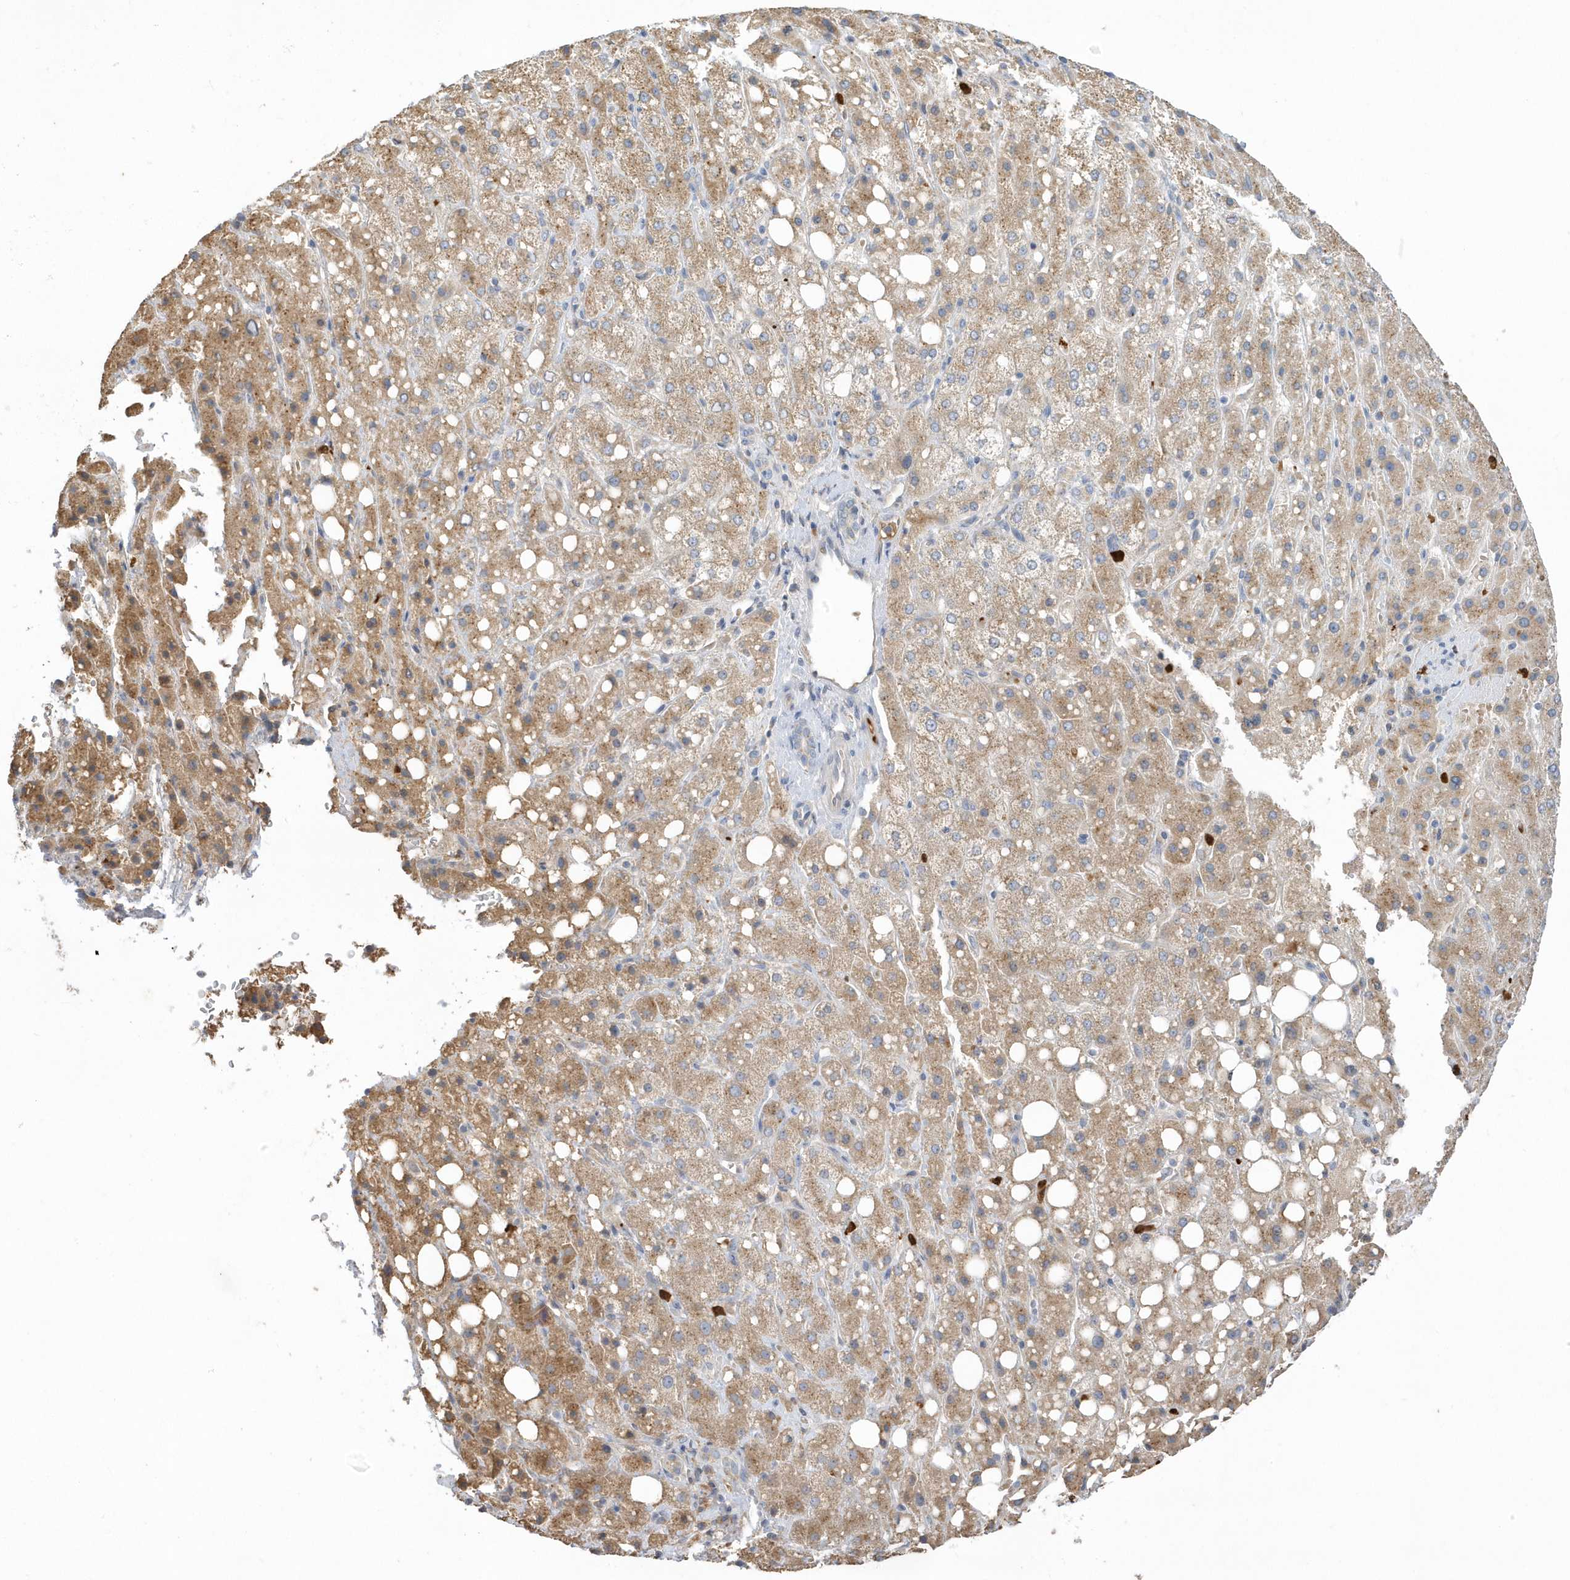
{"staining": {"intensity": "weak", "quantity": ">75%", "location": "cytoplasmic/membranous"}, "tissue": "liver cancer", "cell_type": "Tumor cells", "image_type": "cancer", "snomed": [{"axis": "morphology", "description": "Carcinoma, Hepatocellular, NOS"}, {"axis": "topography", "description": "Liver"}], "caption": "Immunohistochemical staining of human hepatocellular carcinoma (liver) displays low levels of weak cytoplasmic/membranous positivity in about >75% of tumor cells.", "gene": "DPP9", "patient": {"sex": "male", "age": 80}}